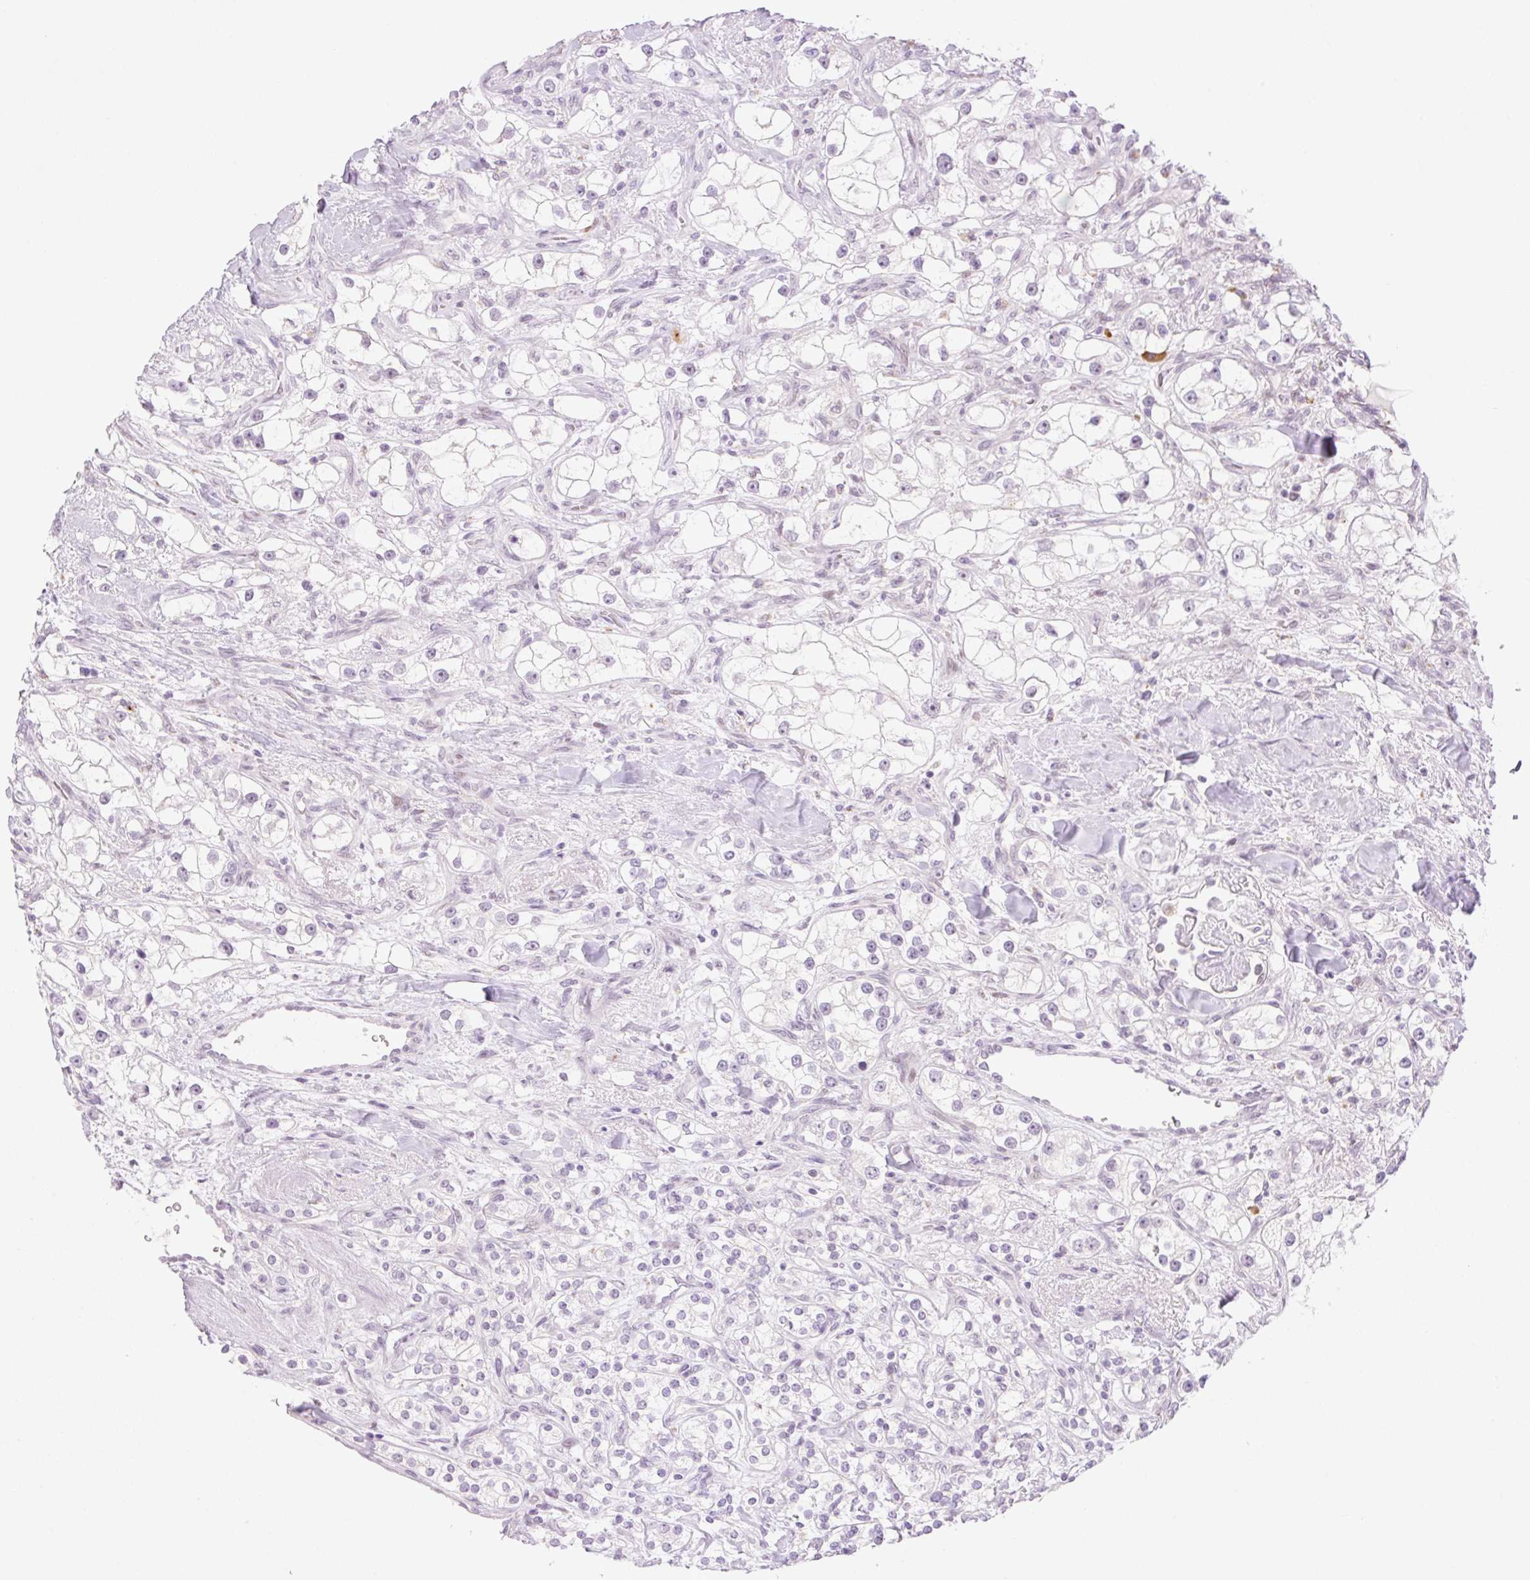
{"staining": {"intensity": "negative", "quantity": "none", "location": "none"}, "tissue": "renal cancer", "cell_type": "Tumor cells", "image_type": "cancer", "snomed": [{"axis": "morphology", "description": "Adenocarcinoma, NOS"}, {"axis": "topography", "description": "Kidney"}], "caption": "A photomicrograph of human adenocarcinoma (renal) is negative for staining in tumor cells.", "gene": "SPRYD4", "patient": {"sex": "male", "age": 77}}